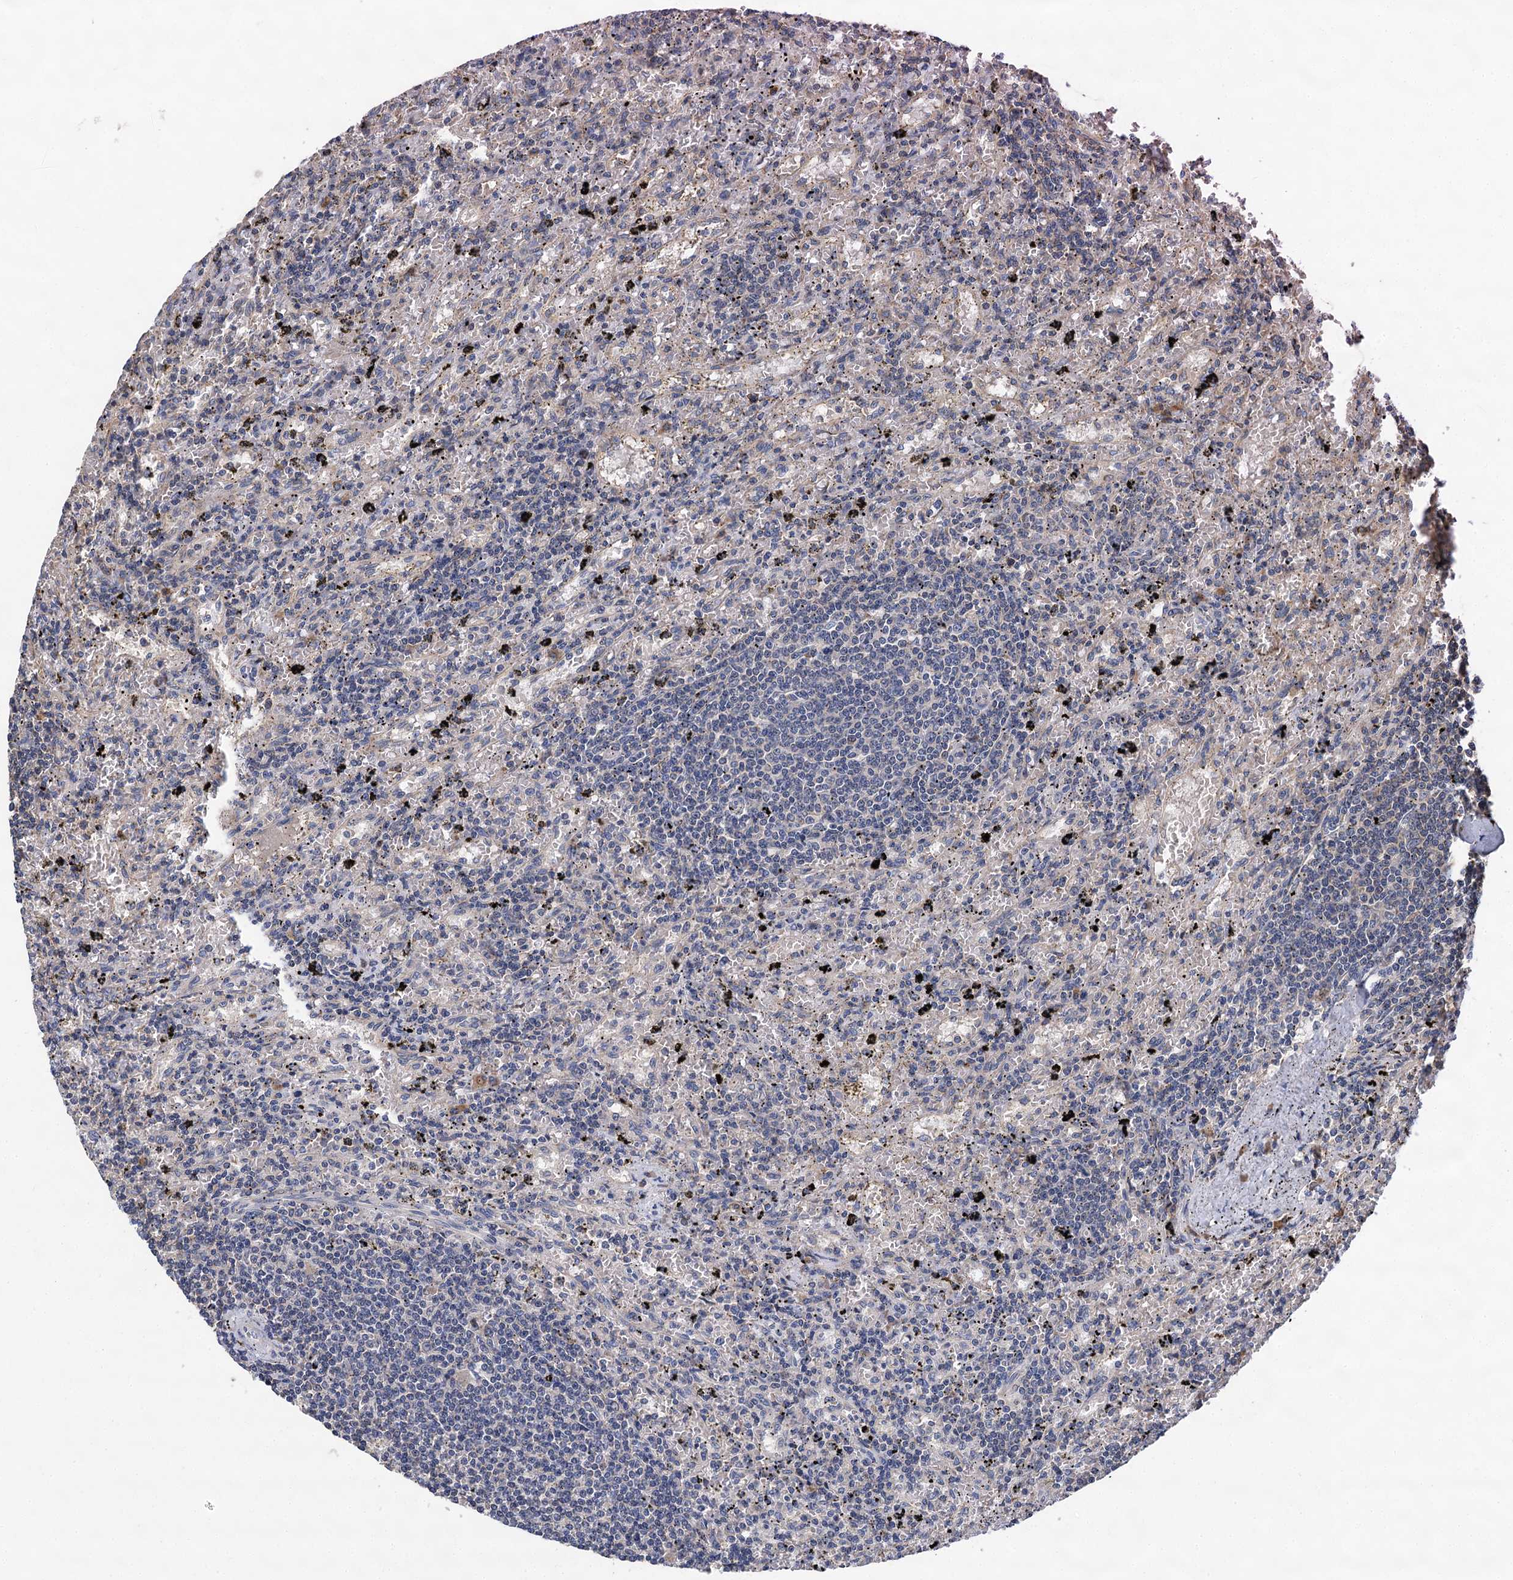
{"staining": {"intensity": "negative", "quantity": "none", "location": "none"}, "tissue": "lymphoma", "cell_type": "Tumor cells", "image_type": "cancer", "snomed": [{"axis": "morphology", "description": "Malignant lymphoma, non-Hodgkin's type, Low grade"}, {"axis": "topography", "description": "Spleen"}], "caption": "An IHC histopathology image of lymphoma is shown. There is no staining in tumor cells of lymphoma.", "gene": "LINS1", "patient": {"sex": "male", "age": 76}}